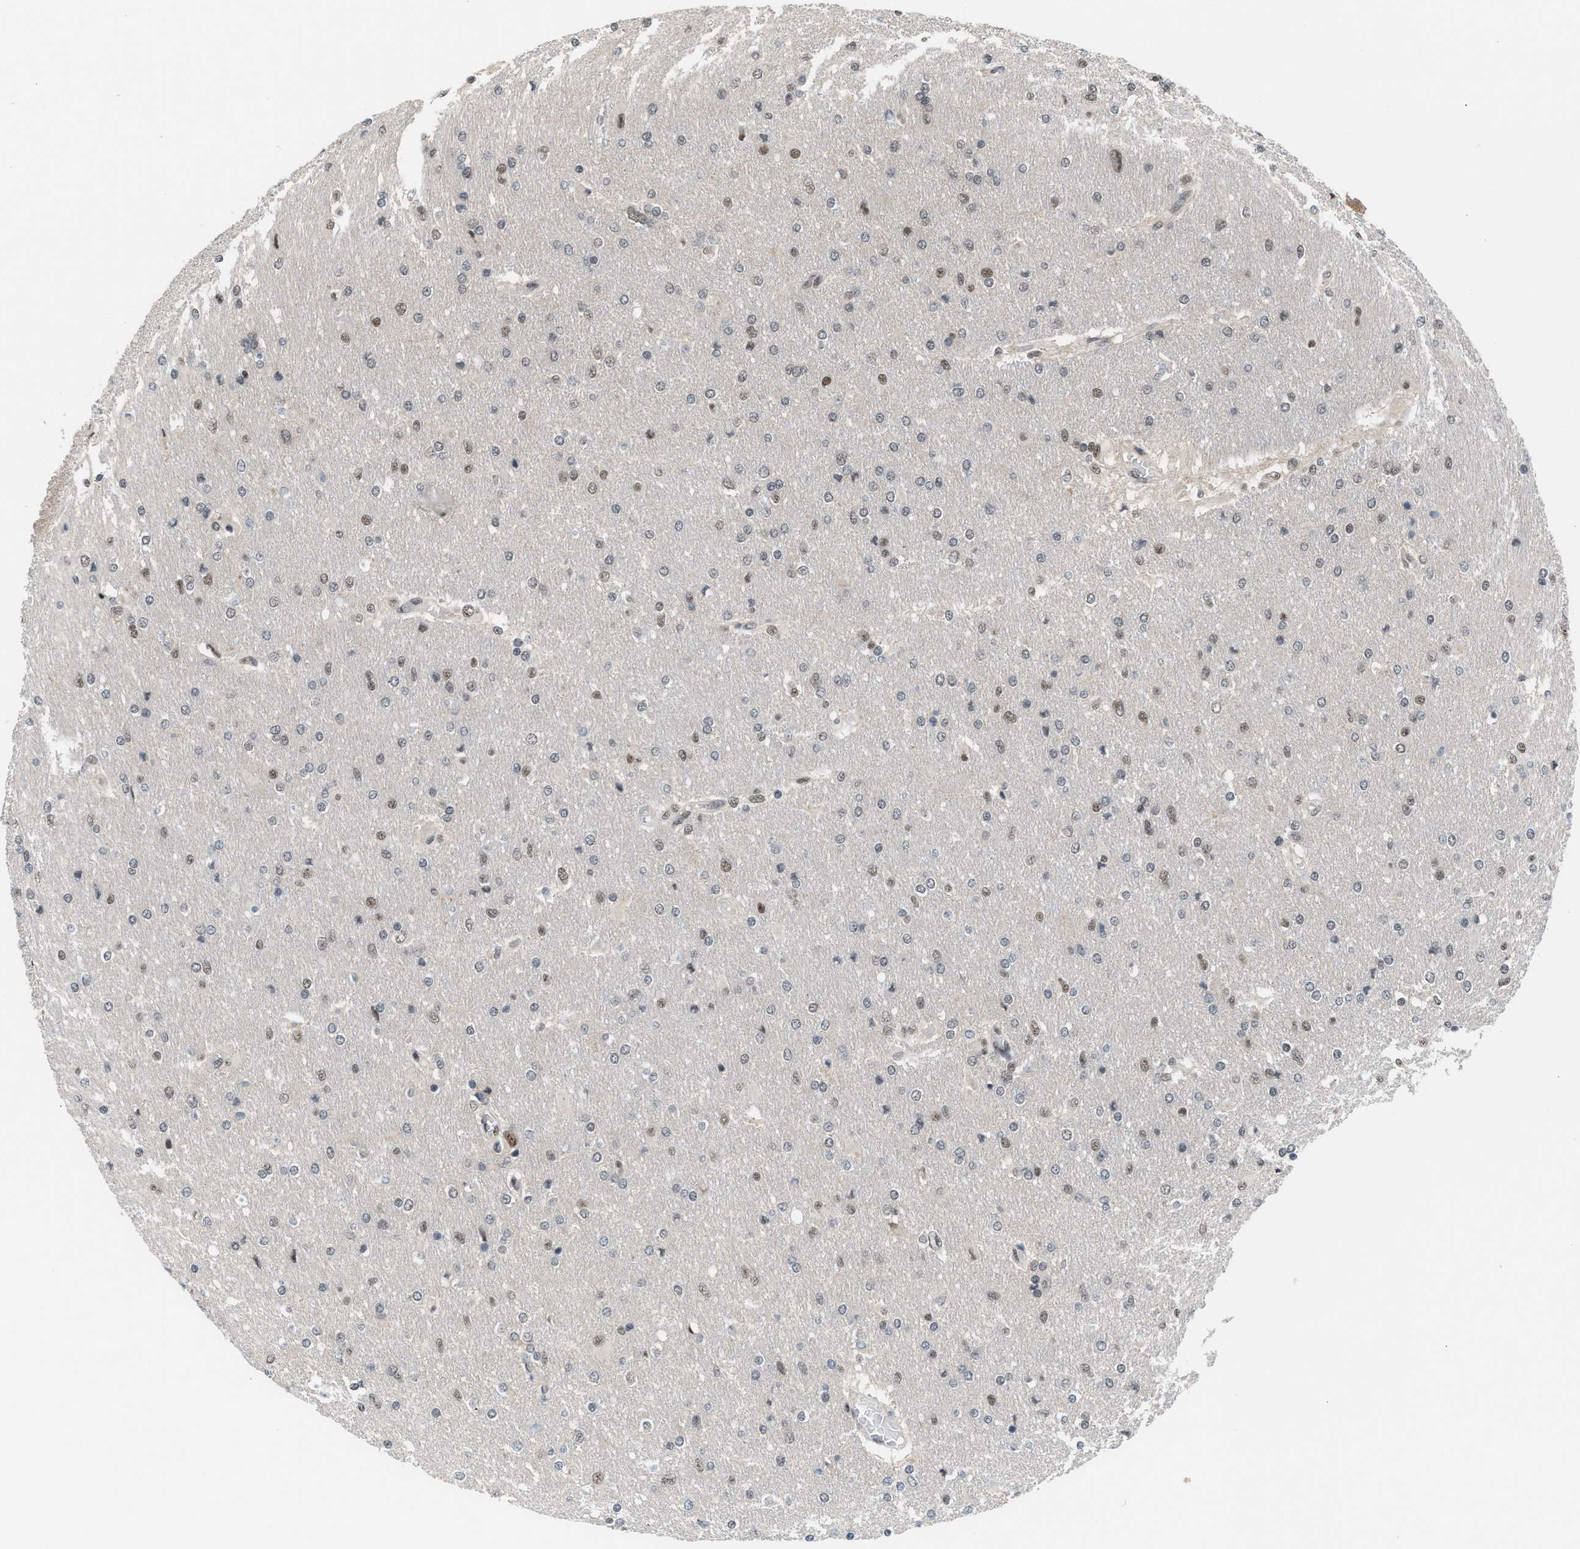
{"staining": {"intensity": "weak", "quantity": "<25%", "location": "nuclear"}, "tissue": "glioma", "cell_type": "Tumor cells", "image_type": "cancer", "snomed": [{"axis": "morphology", "description": "Glioma, malignant, High grade"}, {"axis": "topography", "description": "Cerebral cortex"}], "caption": "DAB immunohistochemical staining of human glioma exhibits no significant expression in tumor cells.", "gene": "PRPF4", "patient": {"sex": "female", "age": 36}}